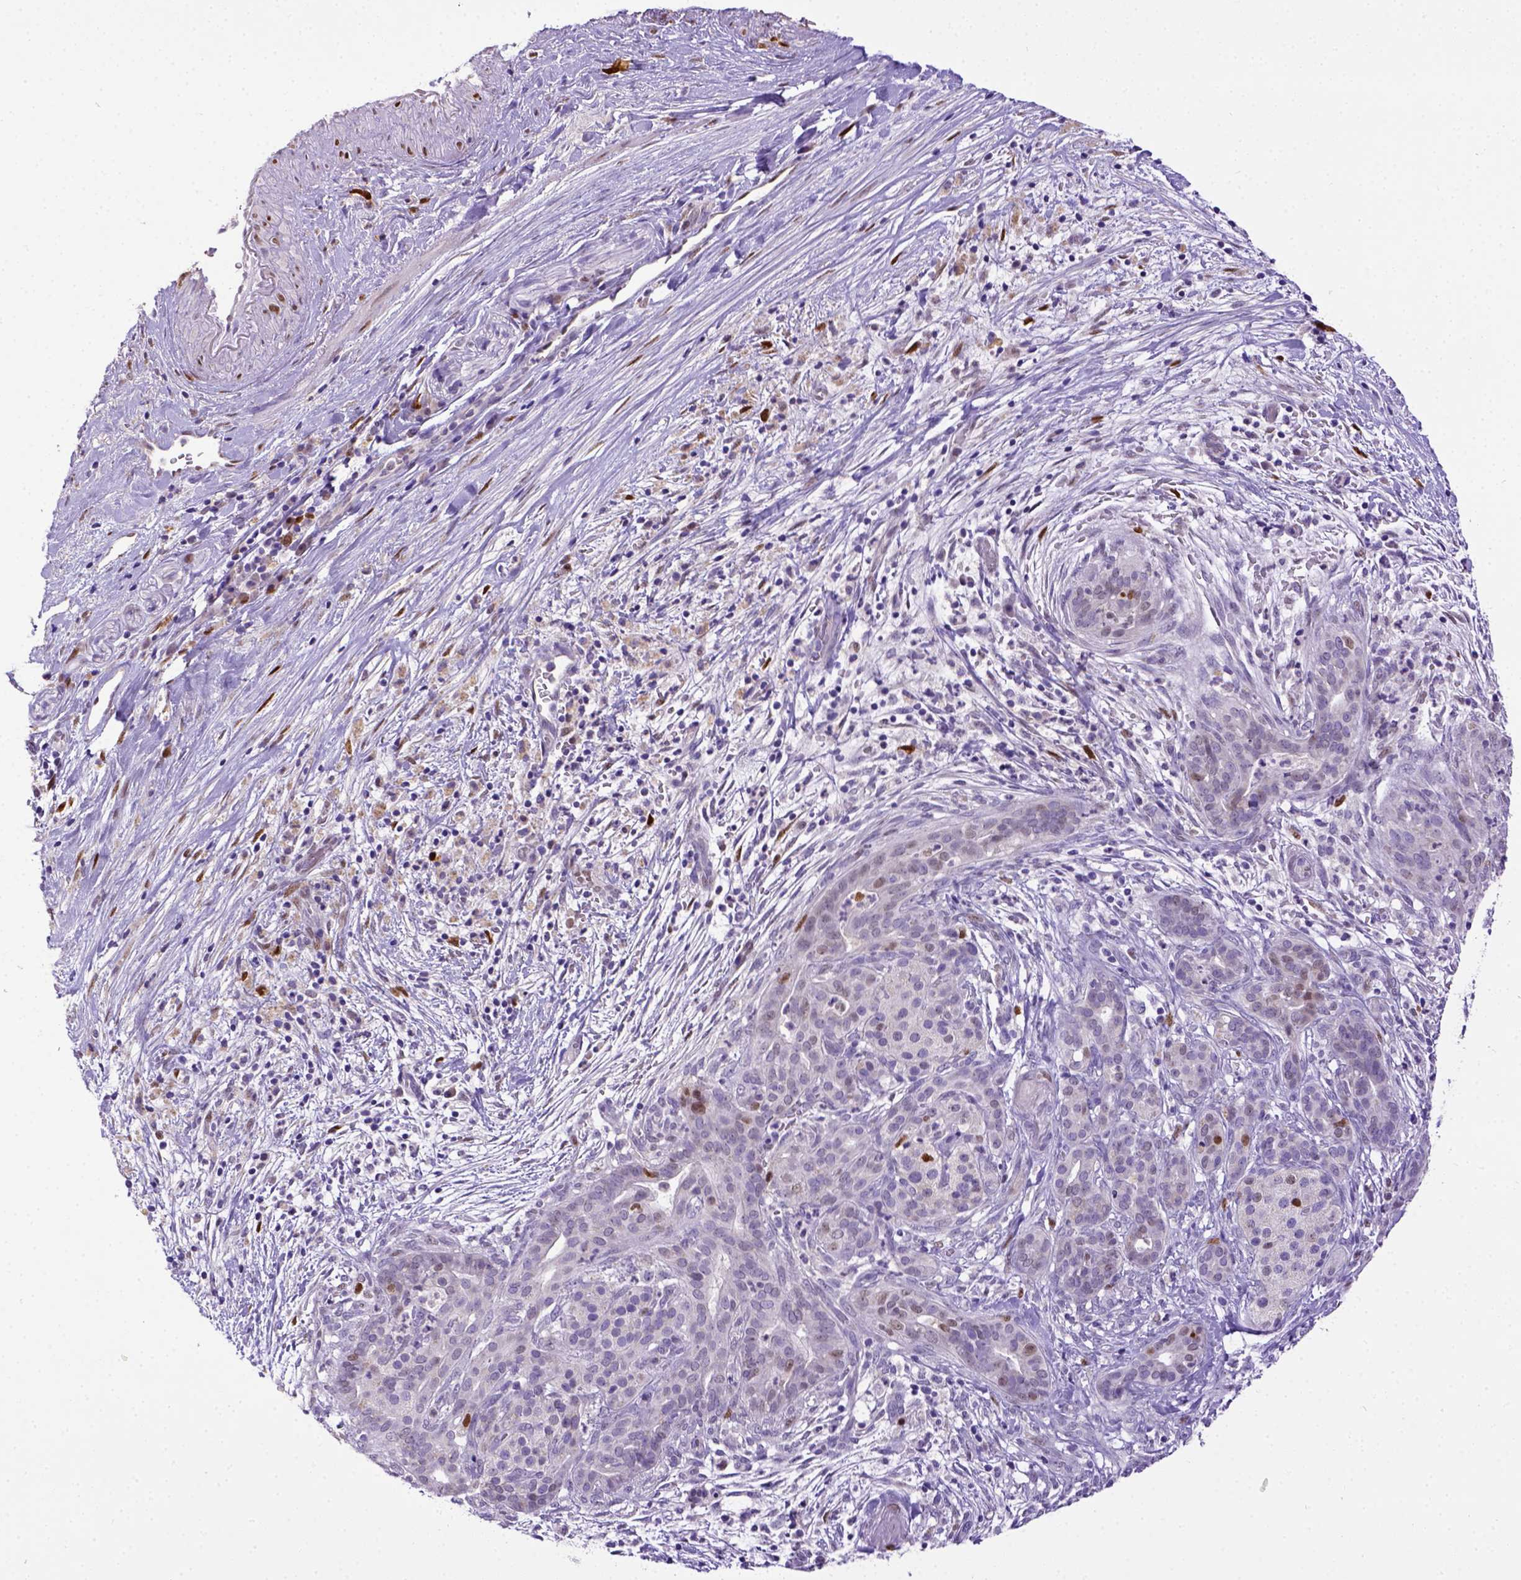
{"staining": {"intensity": "negative", "quantity": "none", "location": "none"}, "tissue": "pancreatic cancer", "cell_type": "Tumor cells", "image_type": "cancer", "snomed": [{"axis": "morphology", "description": "Adenocarcinoma, NOS"}, {"axis": "topography", "description": "Pancreas"}], "caption": "IHC micrograph of neoplastic tissue: human pancreatic cancer stained with DAB exhibits no significant protein expression in tumor cells. (DAB (3,3'-diaminobenzidine) immunohistochemistry (IHC) with hematoxylin counter stain).", "gene": "CDKN1A", "patient": {"sex": "male", "age": 44}}